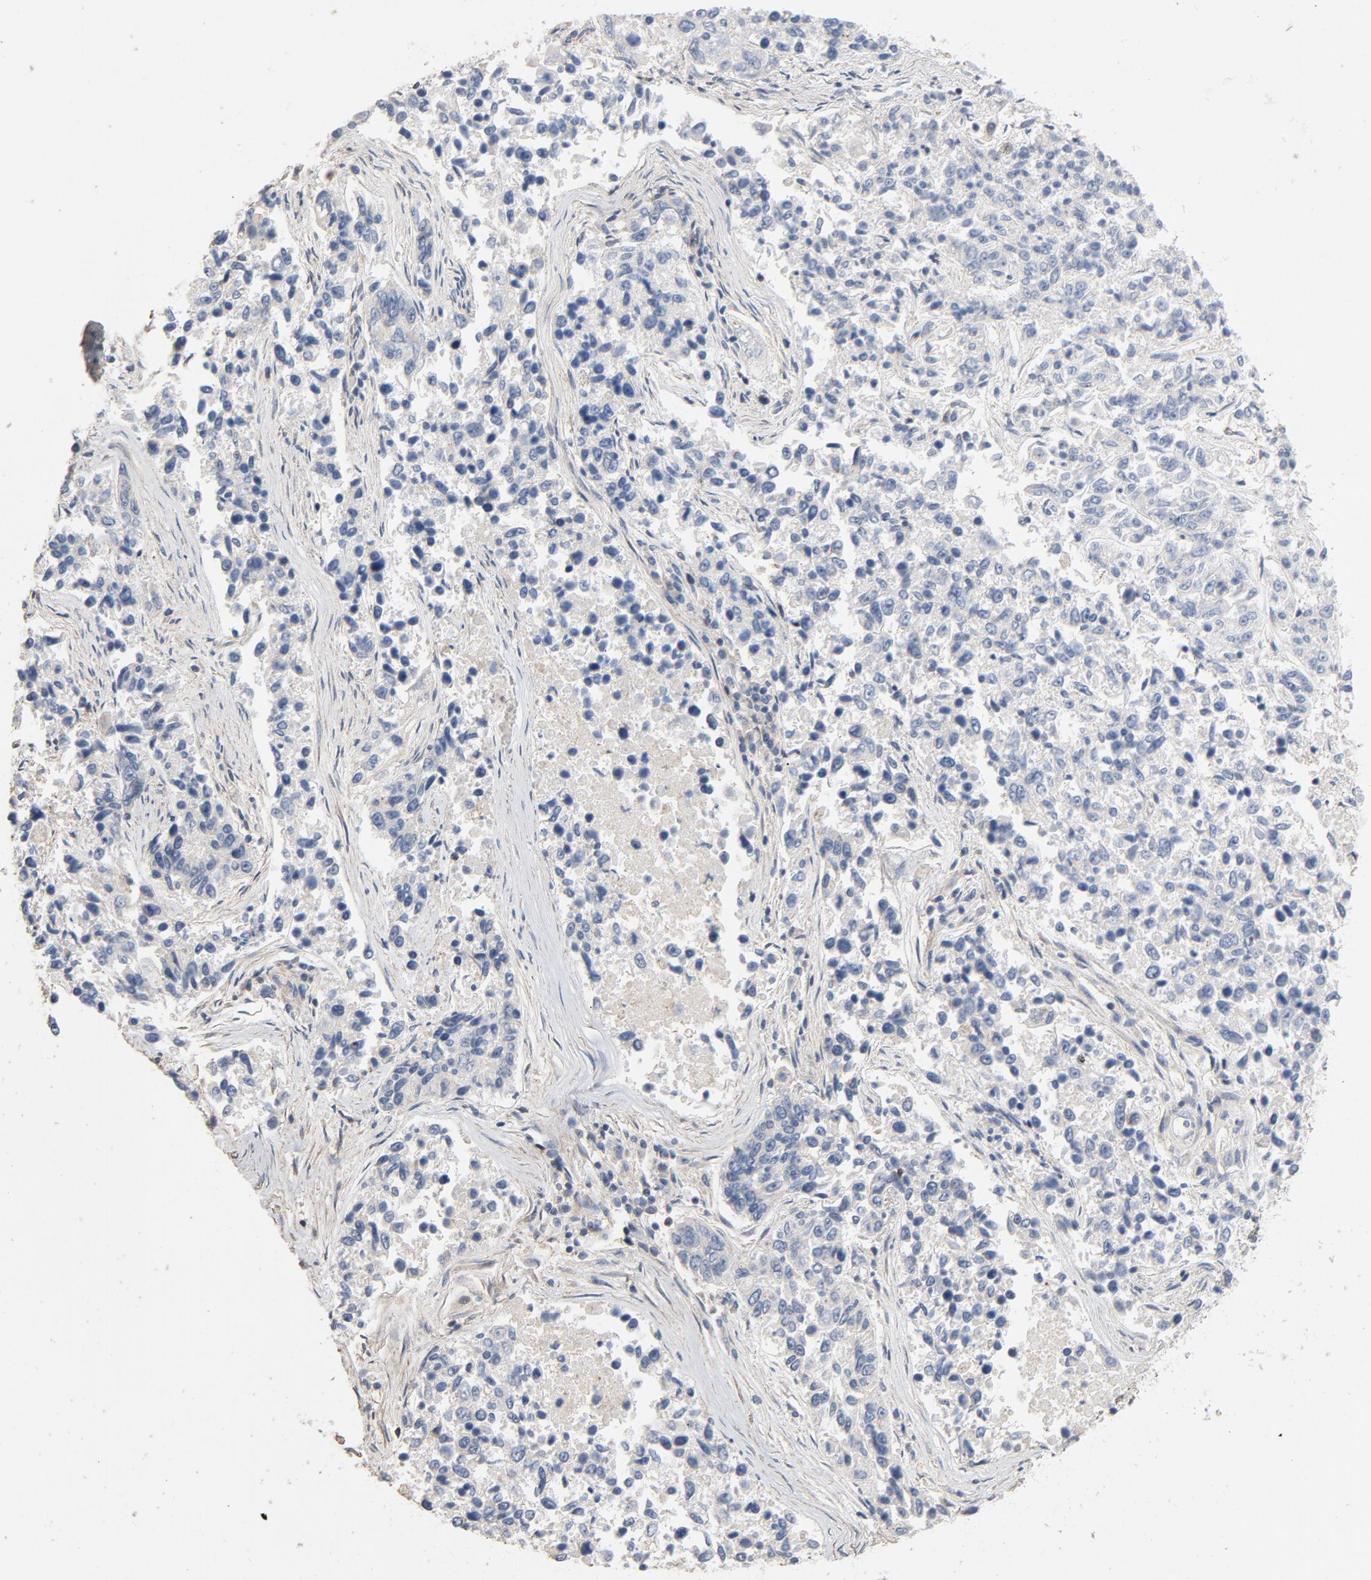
{"staining": {"intensity": "negative", "quantity": "none", "location": "none"}, "tissue": "lung cancer", "cell_type": "Tumor cells", "image_type": "cancer", "snomed": [{"axis": "morphology", "description": "Adenocarcinoma, NOS"}, {"axis": "topography", "description": "Lung"}], "caption": "The IHC micrograph has no significant expression in tumor cells of lung adenocarcinoma tissue. (Stains: DAB IHC with hematoxylin counter stain, Microscopy: brightfield microscopy at high magnification).", "gene": "CDK6", "patient": {"sex": "male", "age": 84}}